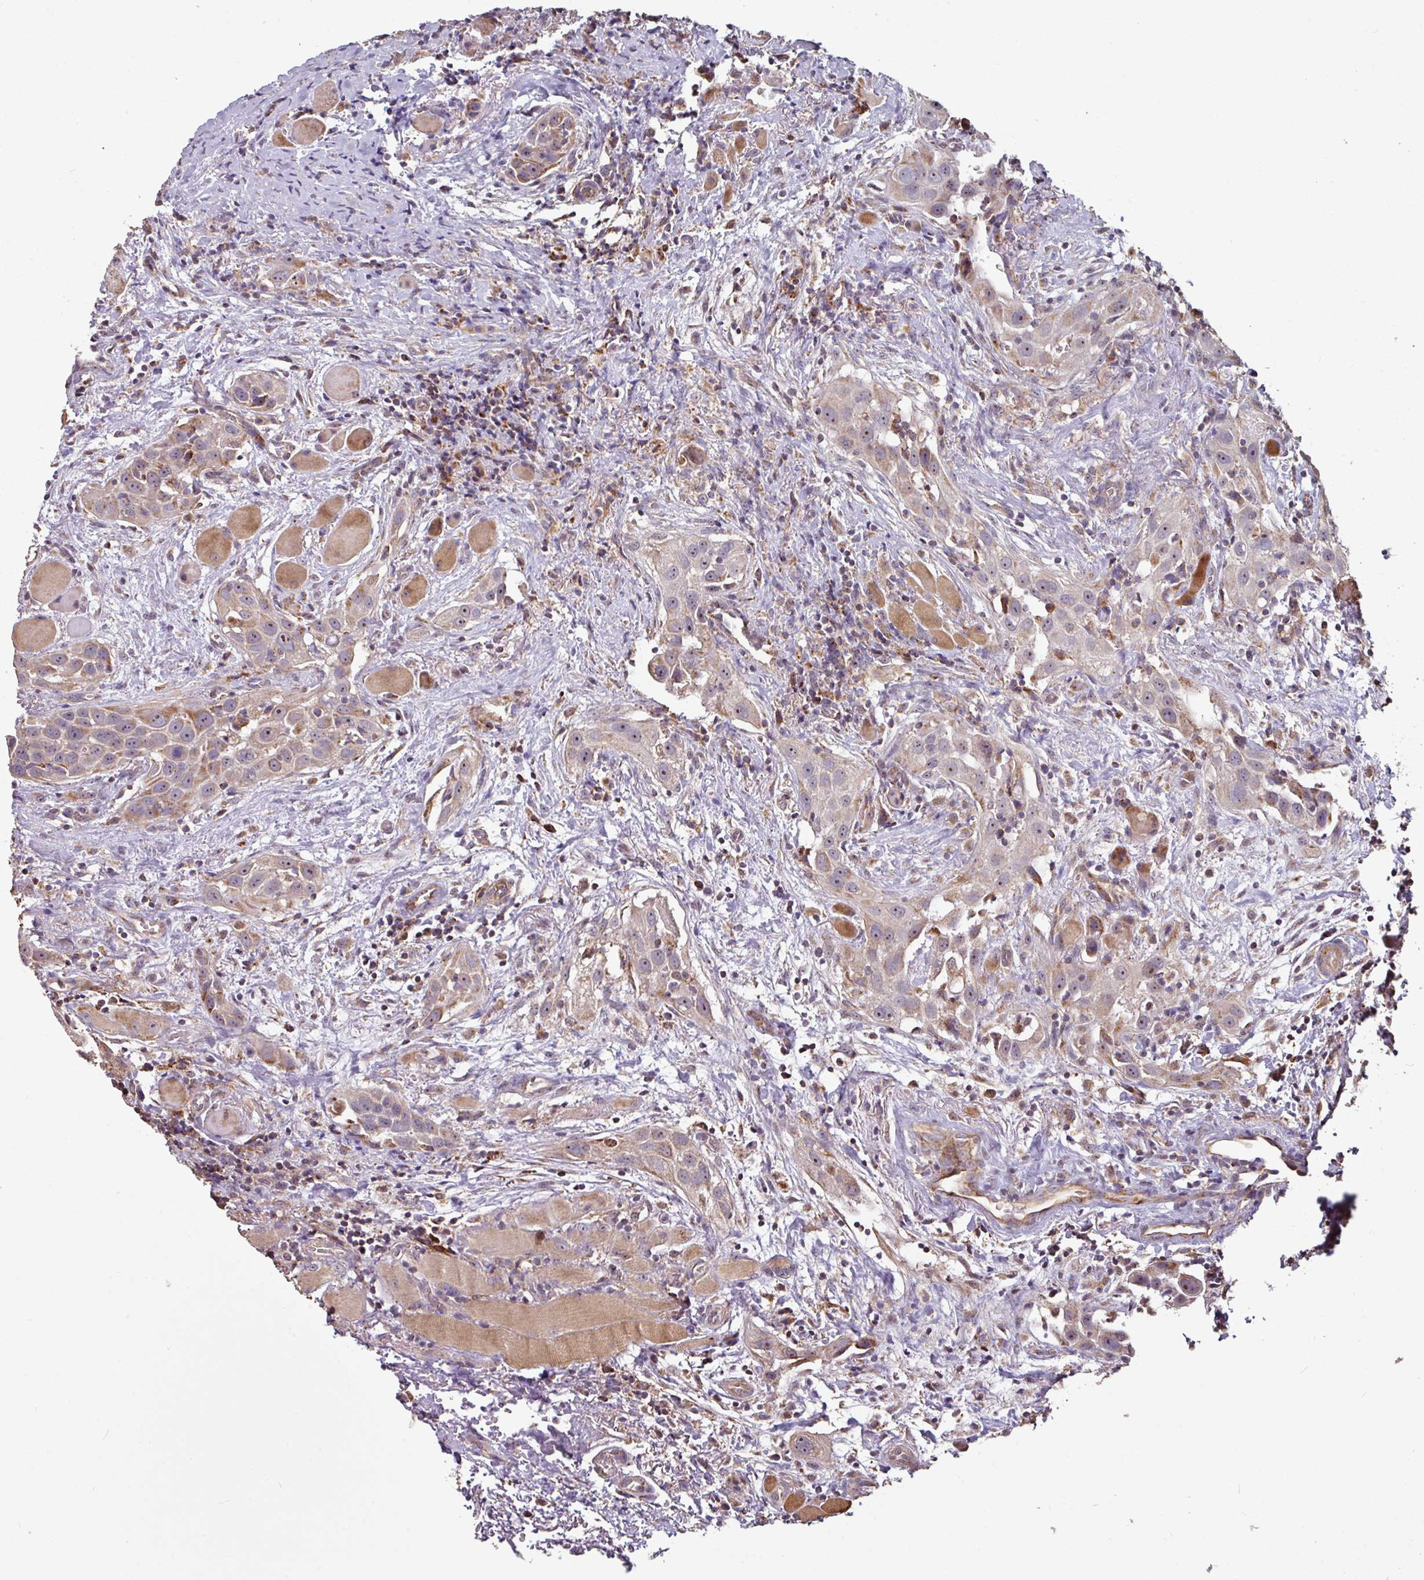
{"staining": {"intensity": "weak", "quantity": "25%-75%", "location": "cytoplasmic/membranous,nuclear"}, "tissue": "head and neck cancer", "cell_type": "Tumor cells", "image_type": "cancer", "snomed": [{"axis": "morphology", "description": "Squamous cell carcinoma, NOS"}, {"axis": "topography", "description": "Oral tissue"}, {"axis": "topography", "description": "Head-Neck"}], "caption": "Squamous cell carcinoma (head and neck) tissue shows weak cytoplasmic/membranous and nuclear positivity in approximately 25%-75% of tumor cells", "gene": "OR2D3", "patient": {"sex": "female", "age": 50}}